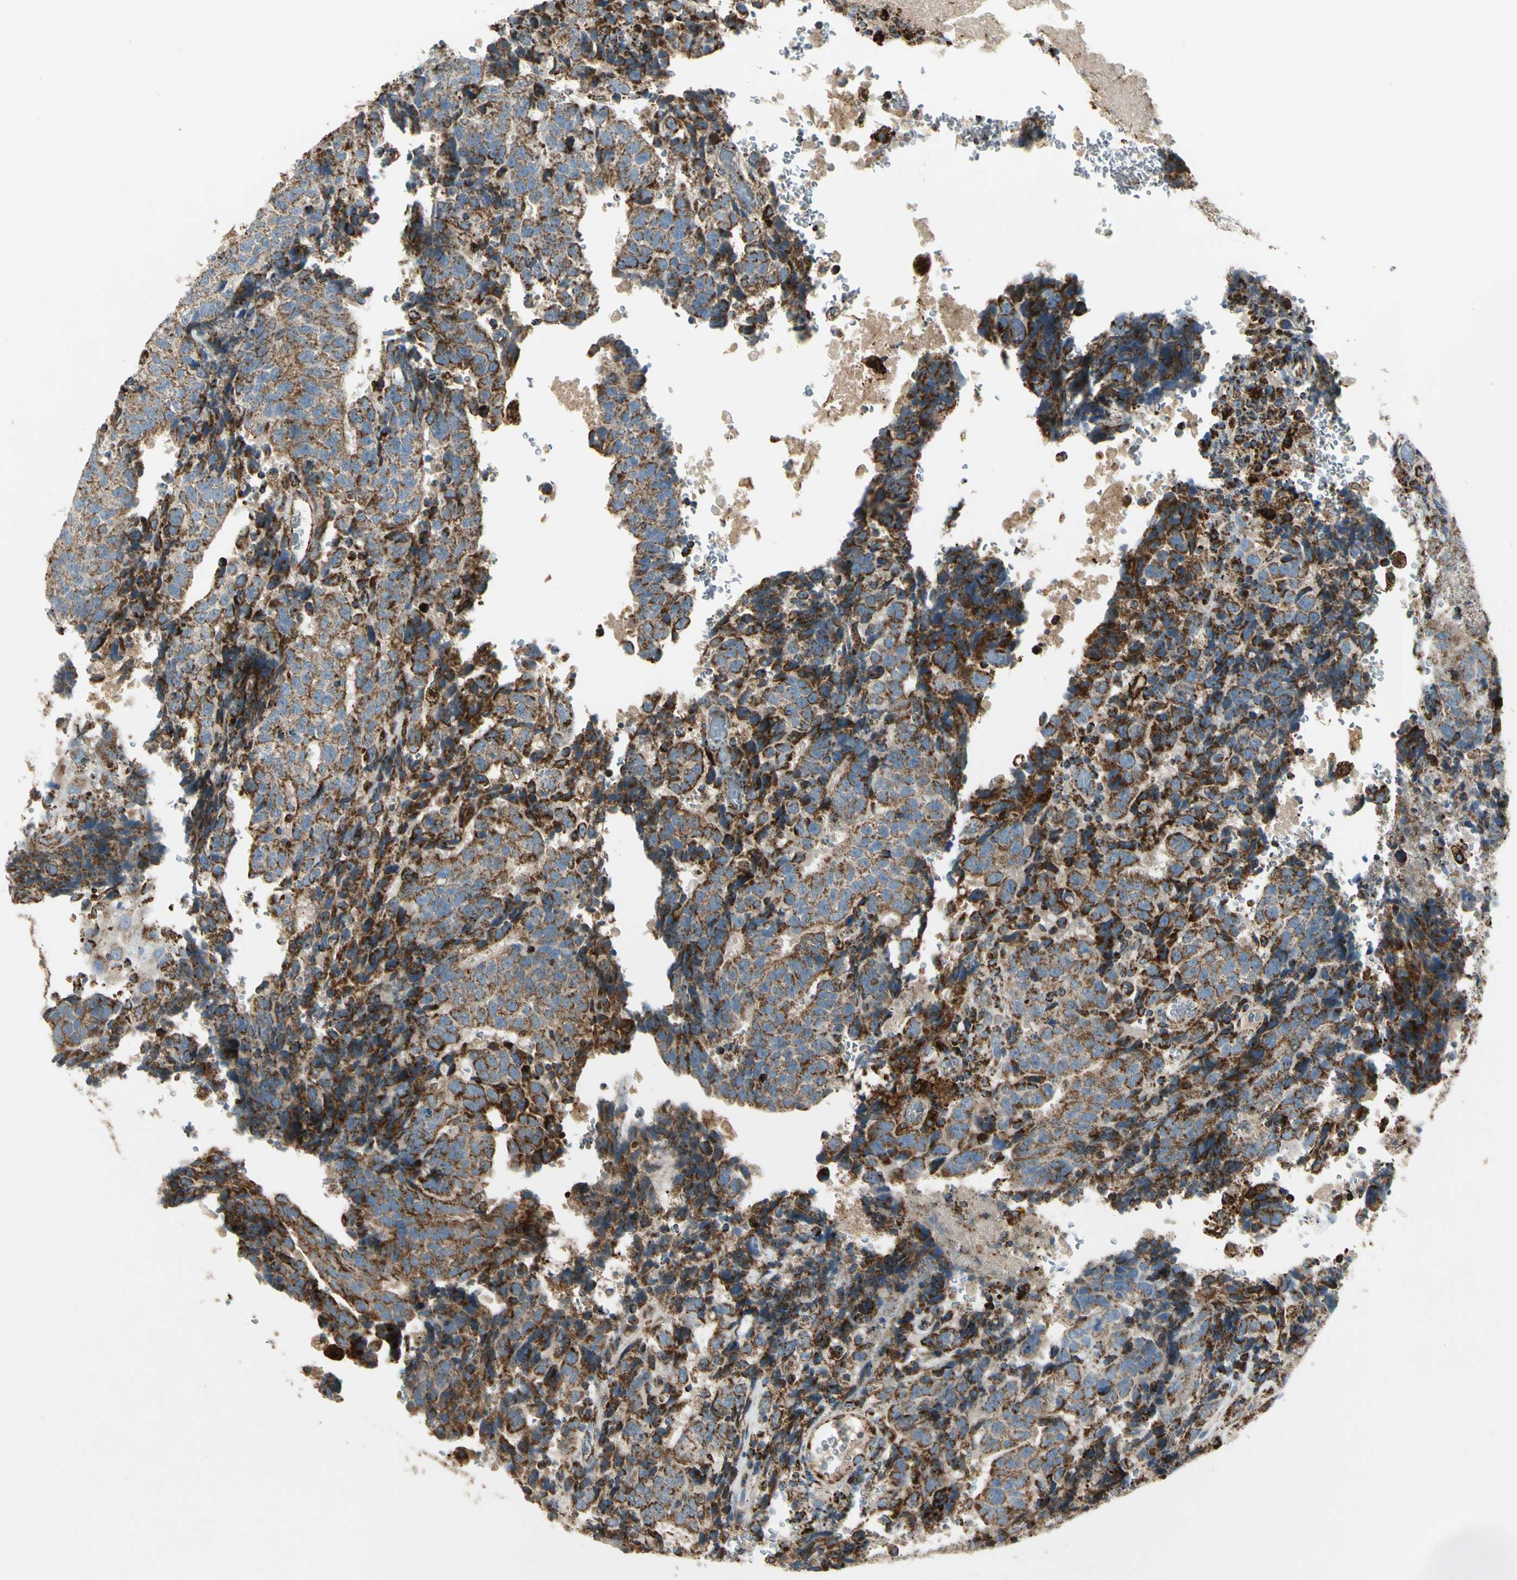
{"staining": {"intensity": "moderate", "quantity": ">75%", "location": "cytoplasmic/membranous"}, "tissue": "testis cancer", "cell_type": "Tumor cells", "image_type": "cancer", "snomed": [{"axis": "morphology", "description": "Necrosis, NOS"}, {"axis": "morphology", "description": "Carcinoma, Embryonal, NOS"}, {"axis": "topography", "description": "Testis"}], "caption": "Brown immunohistochemical staining in testis cancer (embryonal carcinoma) shows moderate cytoplasmic/membranous positivity in approximately >75% of tumor cells.", "gene": "ME2", "patient": {"sex": "male", "age": 19}}